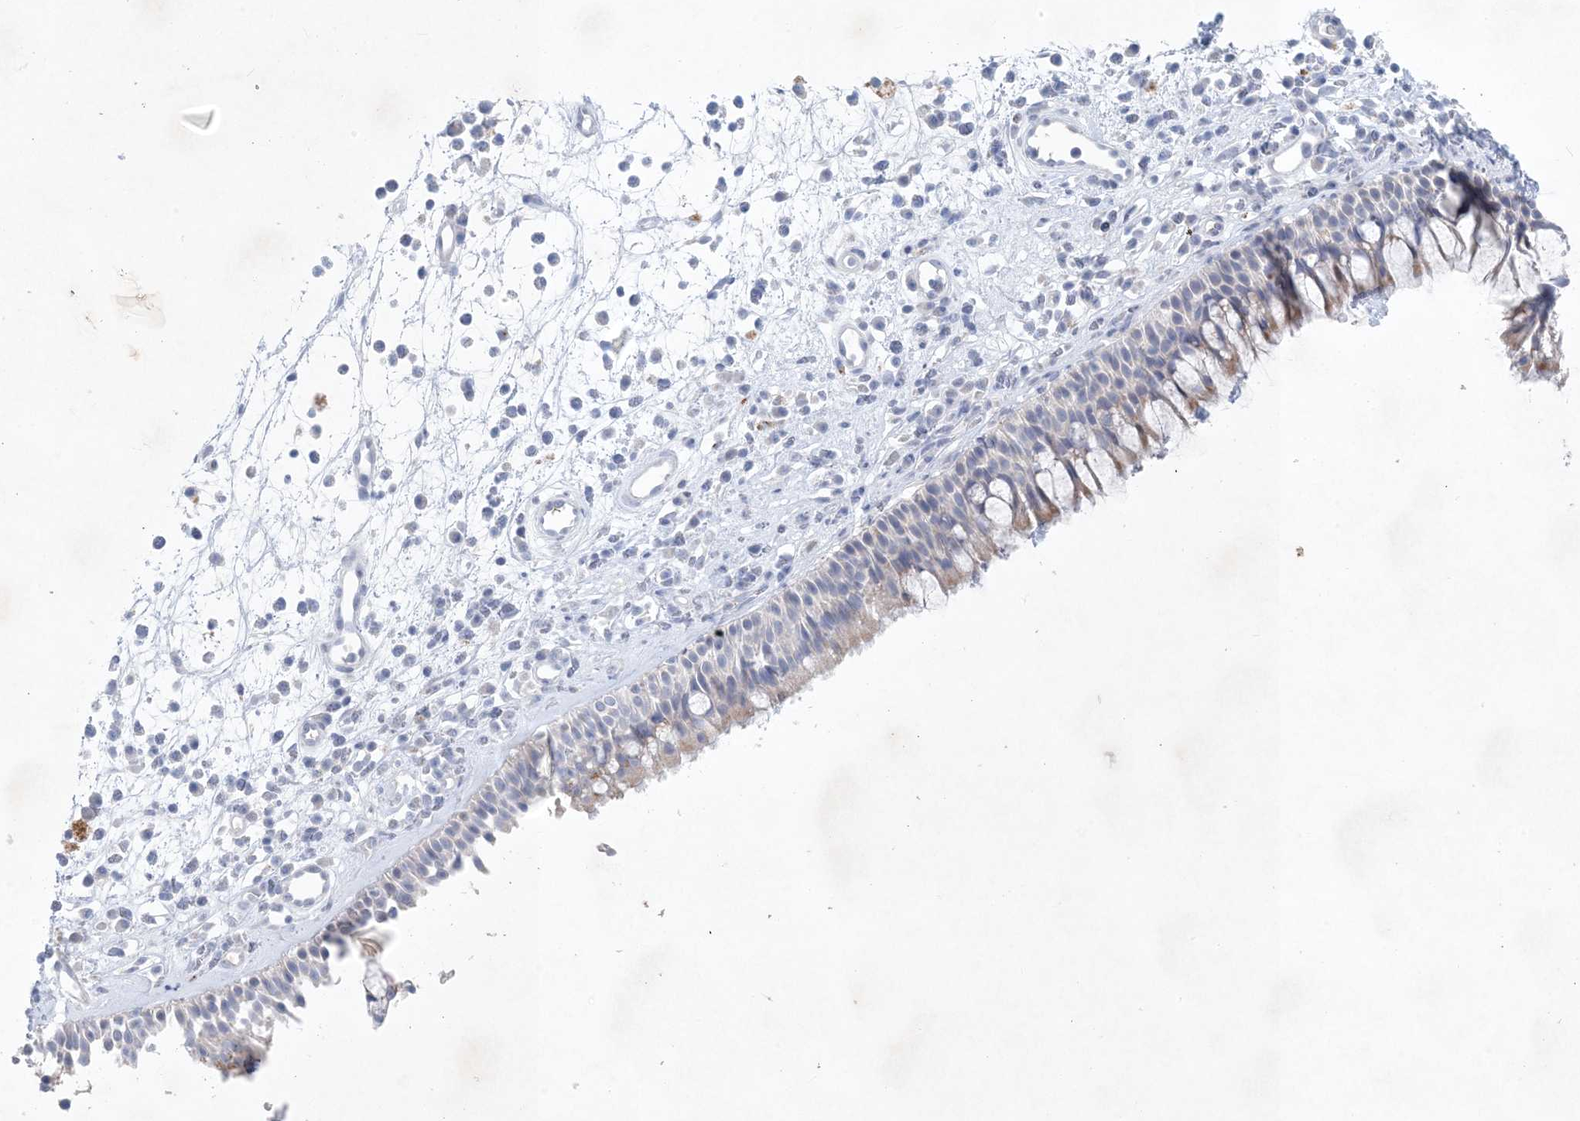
{"staining": {"intensity": "weak", "quantity": "<25%", "location": "cytoplasmic/membranous"}, "tissue": "nasopharynx", "cell_type": "Respiratory epithelial cells", "image_type": "normal", "snomed": [{"axis": "morphology", "description": "Normal tissue, NOS"}, {"axis": "morphology", "description": "Inflammation, NOS"}, {"axis": "morphology", "description": "Malignant melanoma, Metastatic site"}, {"axis": "topography", "description": "Nasopharynx"}], "caption": "This micrograph is of unremarkable nasopharynx stained with immunohistochemistry (IHC) to label a protein in brown with the nuclei are counter-stained blue. There is no positivity in respiratory epithelial cells.", "gene": "GABRG1", "patient": {"sex": "male", "age": 70}}